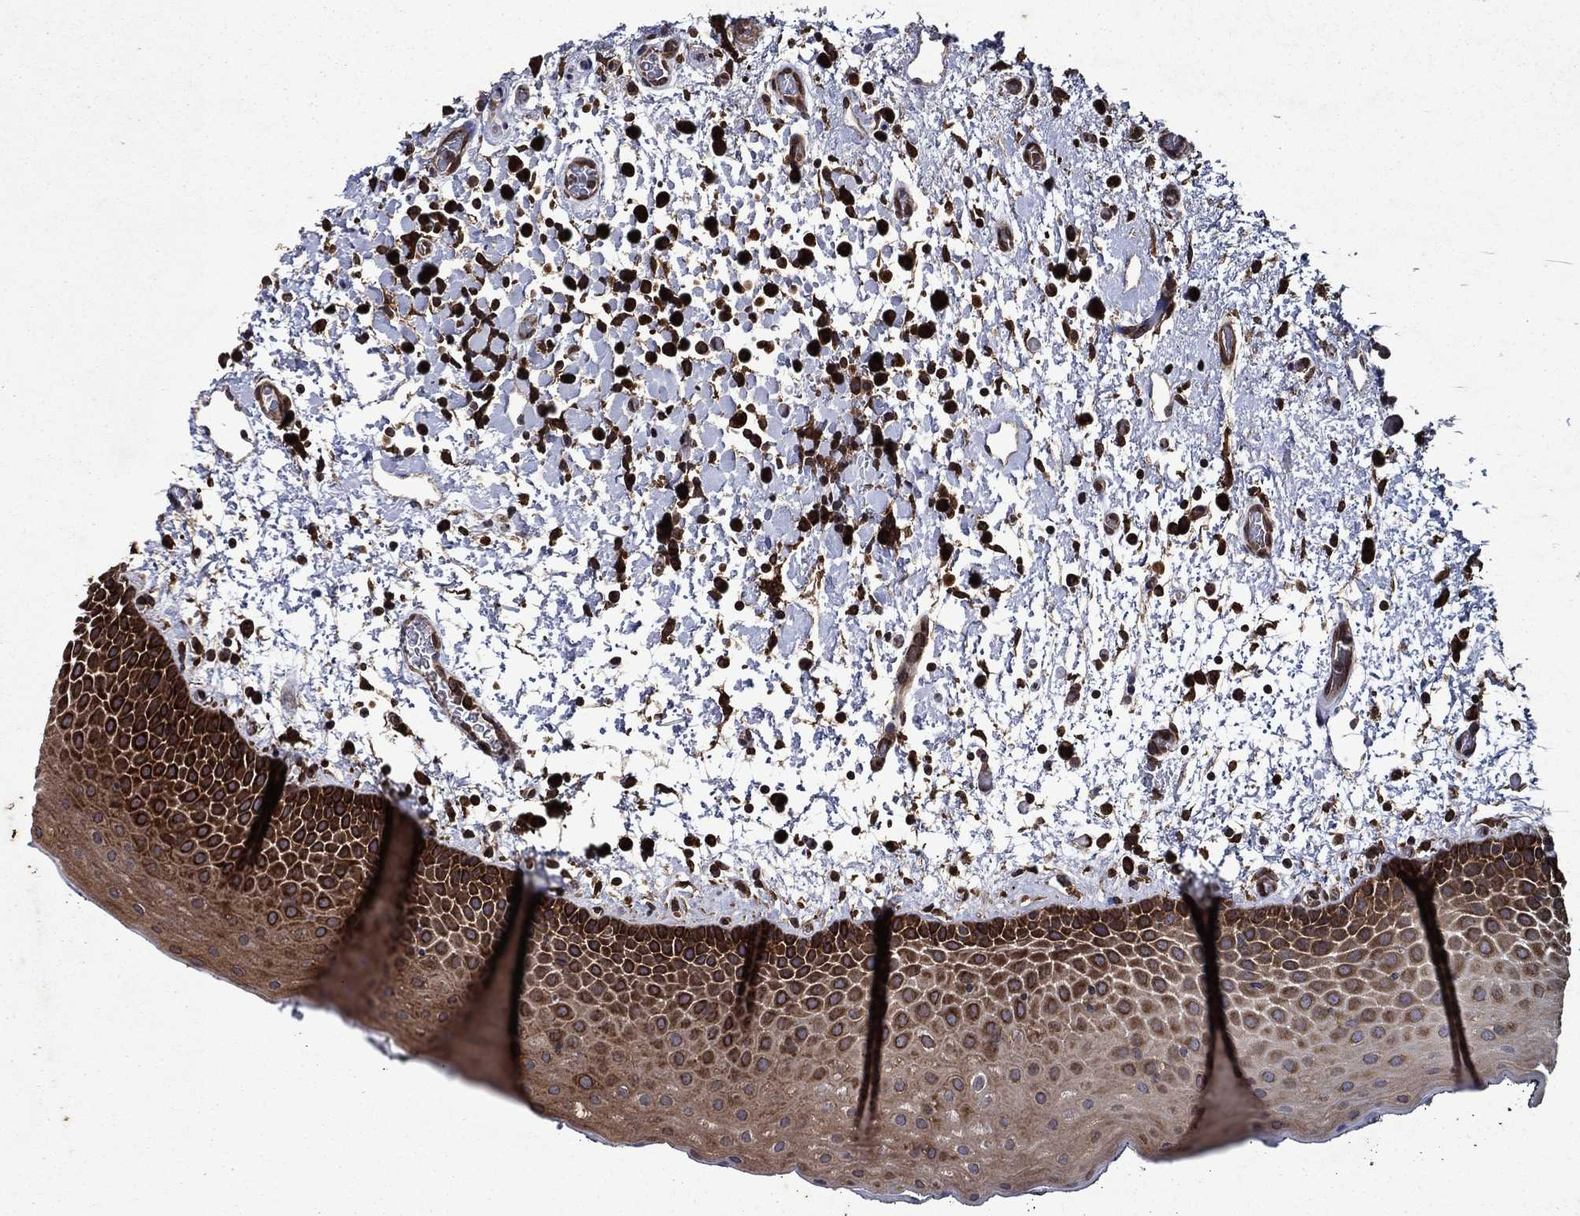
{"staining": {"intensity": "strong", "quantity": "25%-75%", "location": "cytoplasmic/membranous"}, "tissue": "oral mucosa", "cell_type": "Squamous epithelial cells", "image_type": "normal", "snomed": [{"axis": "morphology", "description": "Normal tissue, NOS"}, {"axis": "morphology", "description": "Squamous cell carcinoma, NOS"}, {"axis": "topography", "description": "Oral tissue"}, {"axis": "topography", "description": "Tounge, NOS"}, {"axis": "topography", "description": "Head-Neck"}], "caption": "Immunohistochemical staining of normal human oral mucosa demonstrates high levels of strong cytoplasmic/membranous expression in about 25%-75% of squamous epithelial cells. (brown staining indicates protein expression, while blue staining denotes nuclei).", "gene": "EIF2B4", "patient": {"sex": "female", "age": 80}}